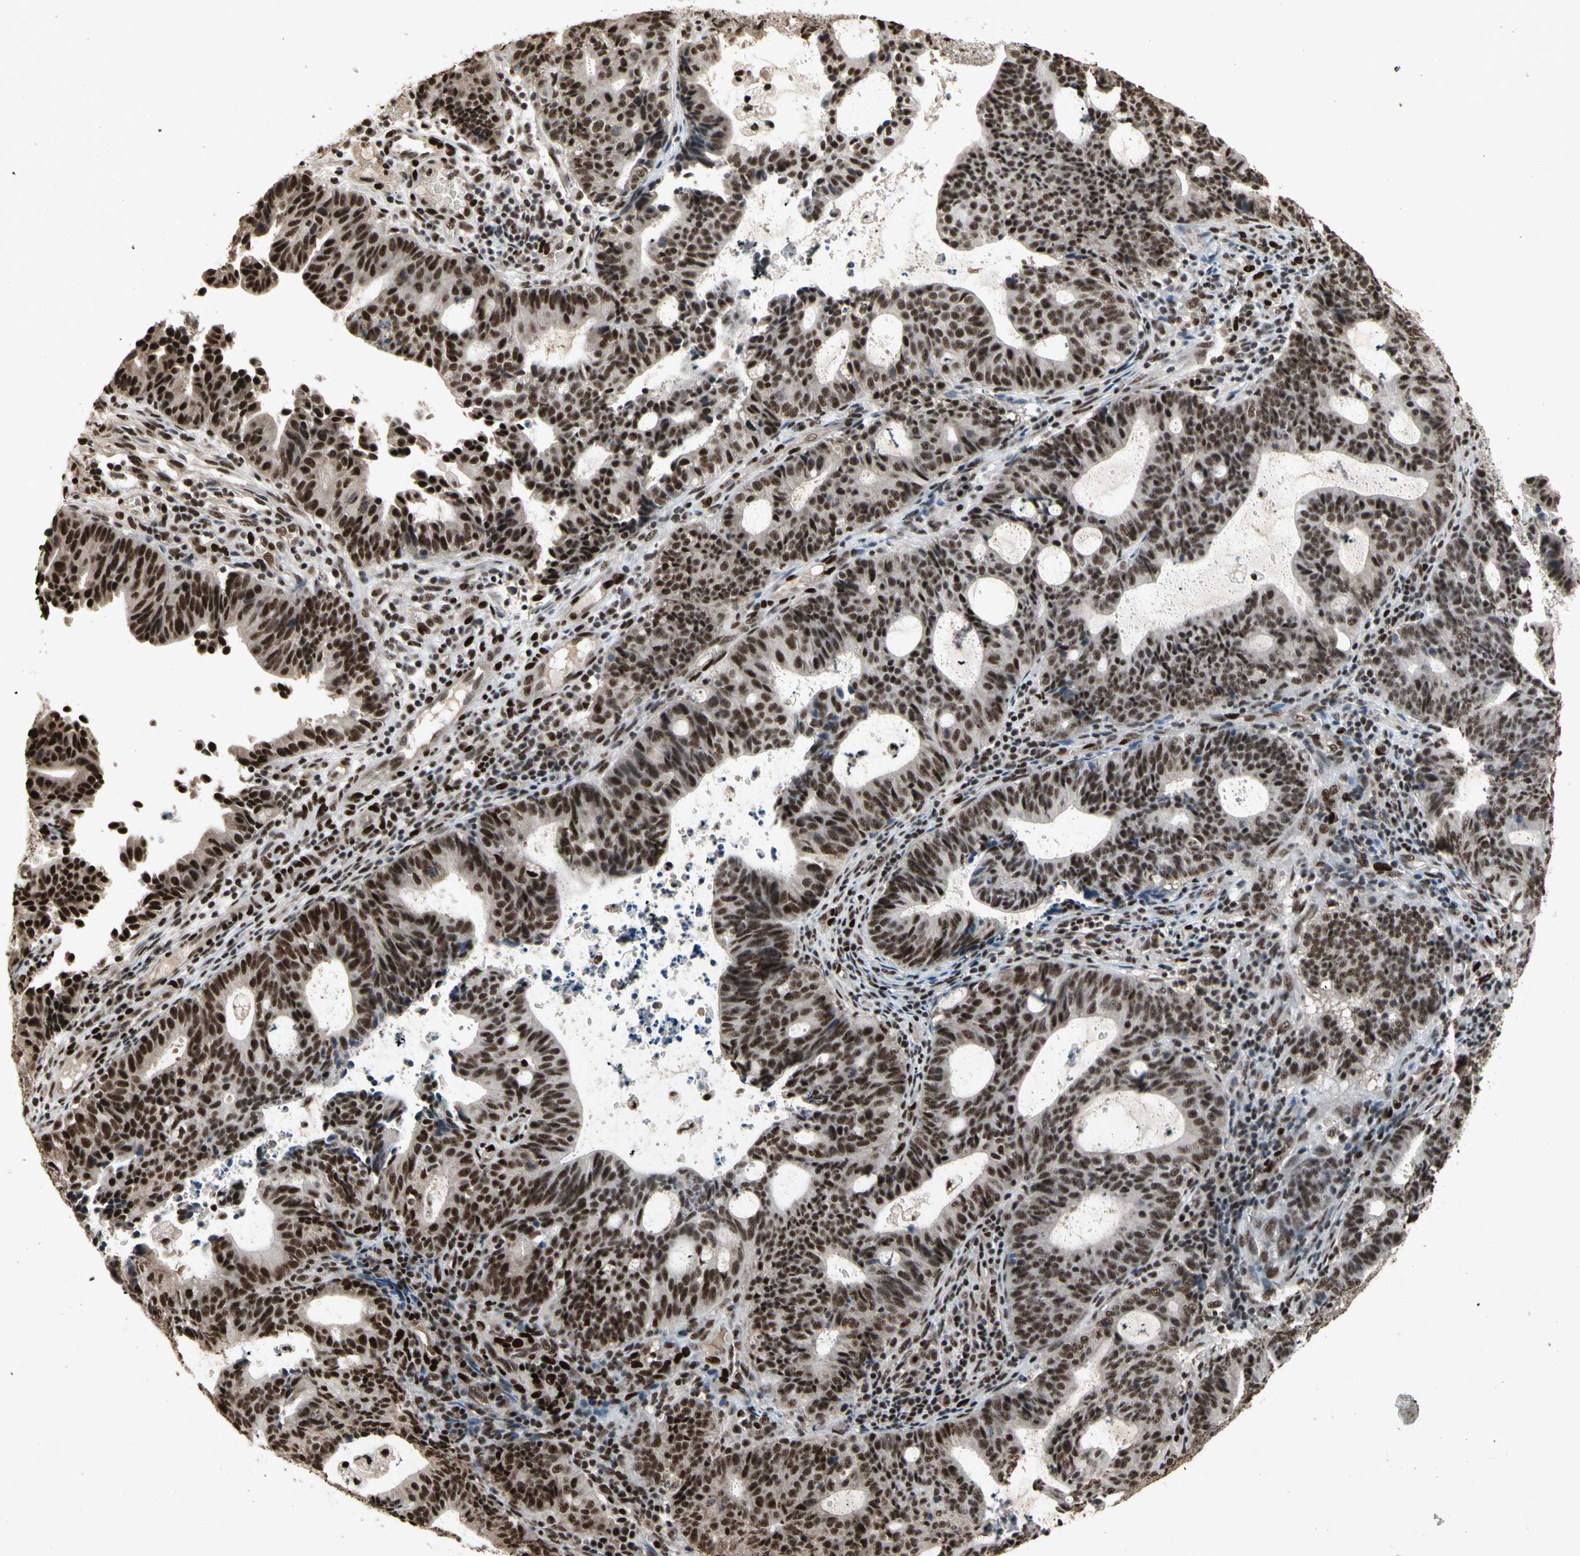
{"staining": {"intensity": "strong", "quantity": ">75%", "location": "nuclear"}, "tissue": "endometrial cancer", "cell_type": "Tumor cells", "image_type": "cancer", "snomed": [{"axis": "morphology", "description": "Adenocarcinoma, NOS"}, {"axis": "topography", "description": "Uterus"}], "caption": "A brown stain shows strong nuclear expression of a protein in endometrial cancer tumor cells. (DAB IHC with brightfield microscopy, high magnification).", "gene": "TBX2", "patient": {"sex": "female", "age": 83}}